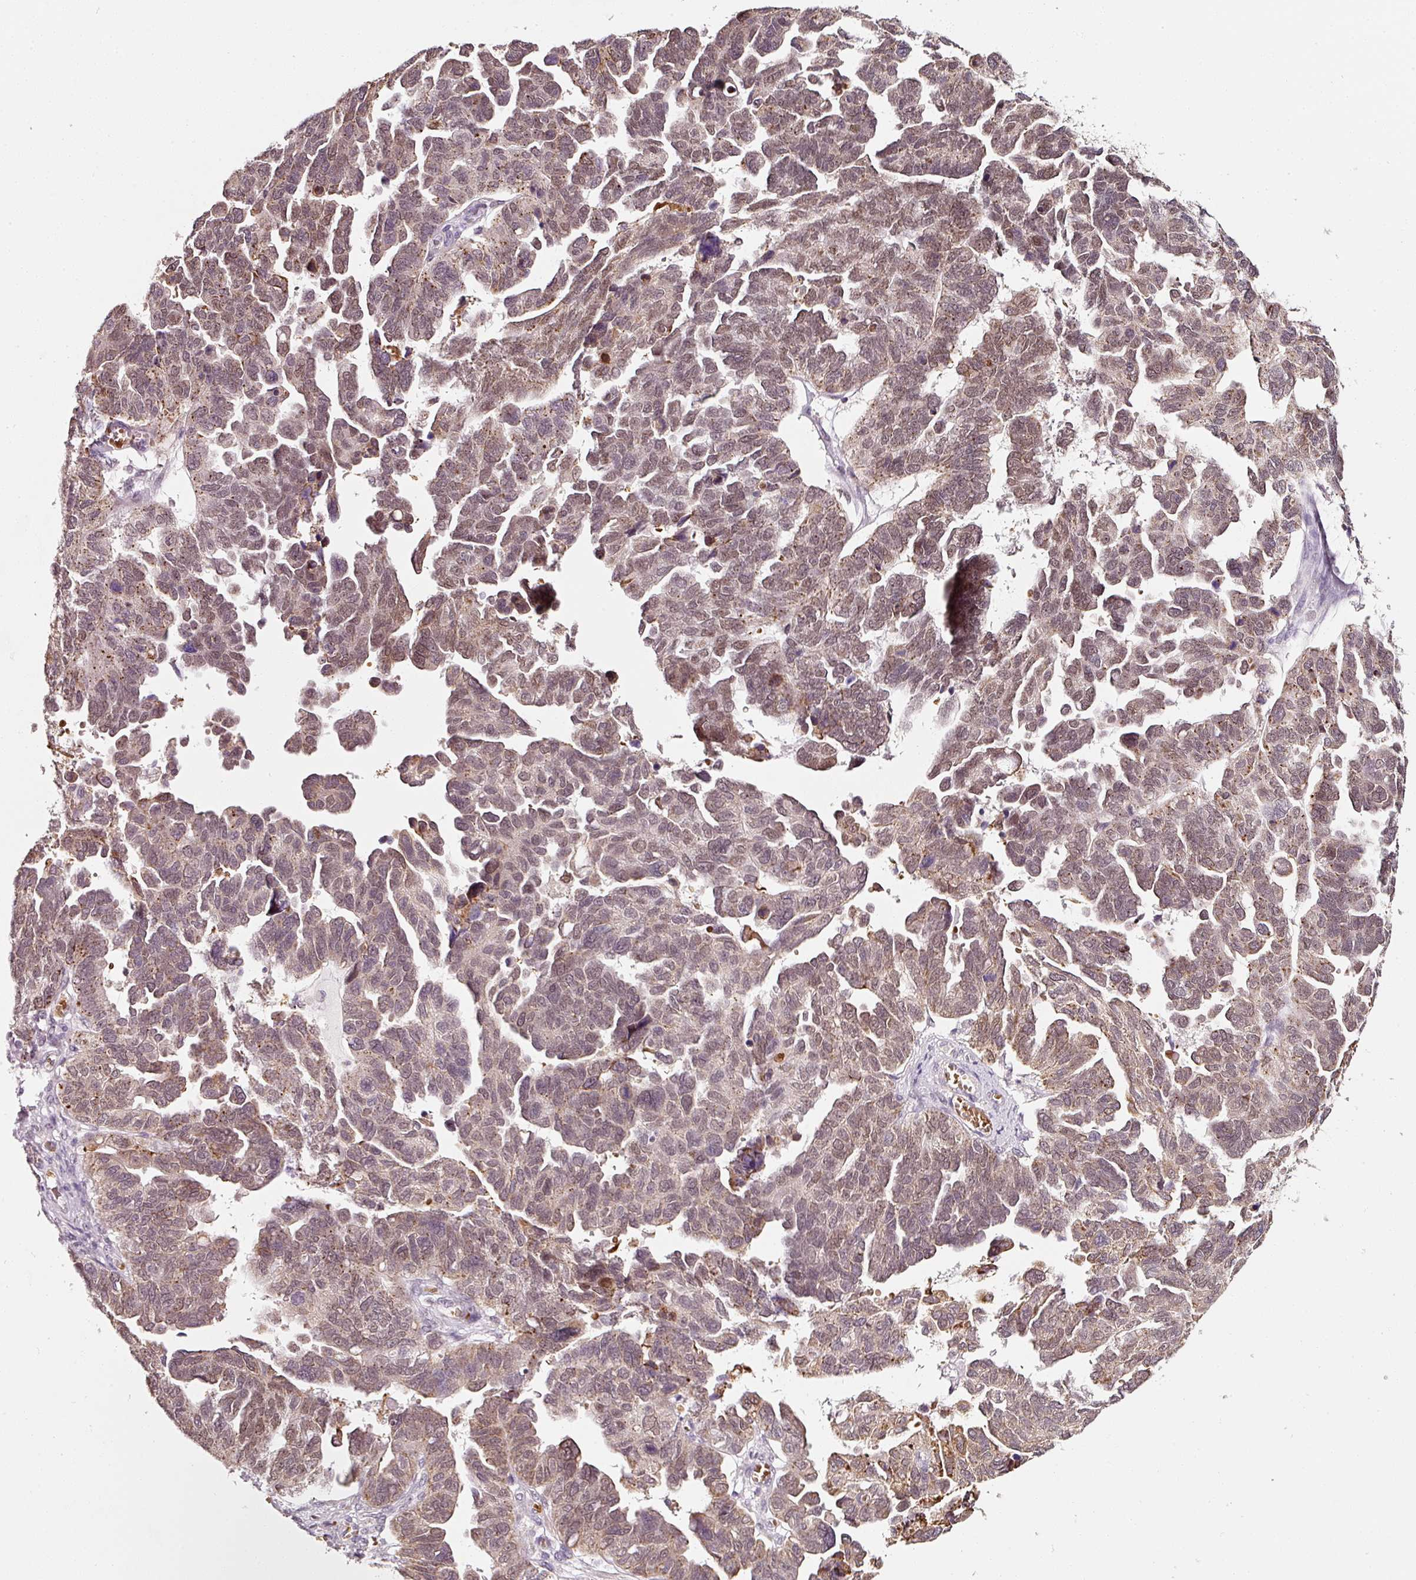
{"staining": {"intensity": "moderate", "quantity": ">75%", "location": "cytoplasmic/membranous,nuclear"}, "tissue": "ovarian cancer", "cell_type": "Tumor cells", "image_type": "cancer", "snomed": [{"axis": "morphology", "description": "Cystadenocarcinoma, serous, NOS"}, {"axis": "topography", "description": "Ovary"}], "caption": "A micrograph of human serous cystadenocarcinoma (ovarian) stained for a protein shows moderate cytoplasmic/membranous and nuclear brown staining in tumor cells.", "gene": "ZNF460", "patient": {"sex": "female", "age": 64}}